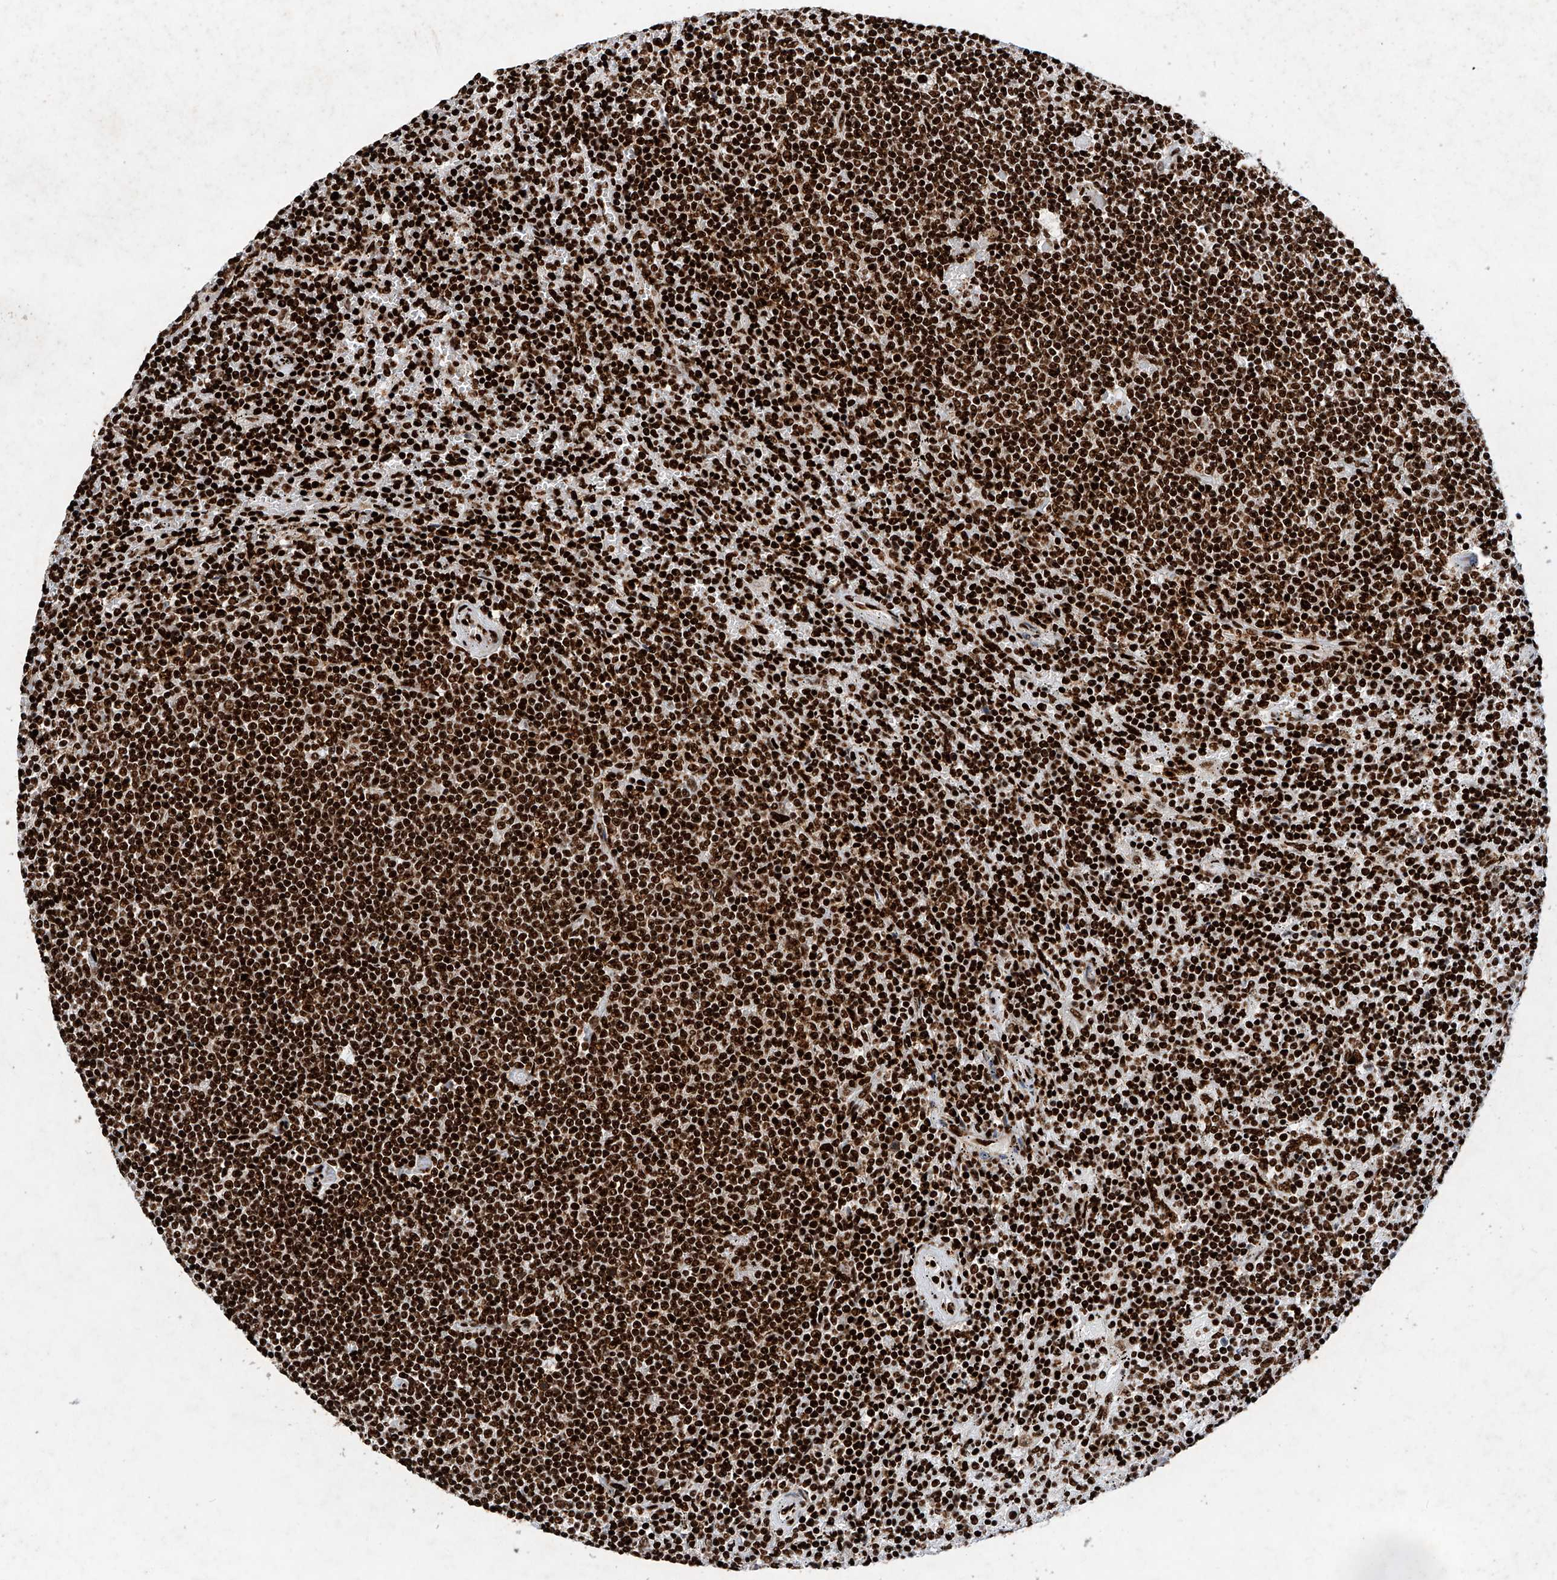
{"staining": {"intensity": "strong", "quantity": ">75%", "location": "nuclear"}, "tissue": "lymphoma", "cell_type": "Tumor cells", "image_type": "cancer", "snomed": [{"axis": "morphology", "description": "Malignant lymphoma, non-Hodgkin's type, Low grade"}, {"axis": "topography", "description": "Spleen"}], "caption": "IHC histopathology image of lymphoma stained for a protein (brown), which displays high levels of strong nuclear staining in about >75% of tumor cells.", "gene": "SRSF6", "patient": {"sex": "female", "age": 50}}